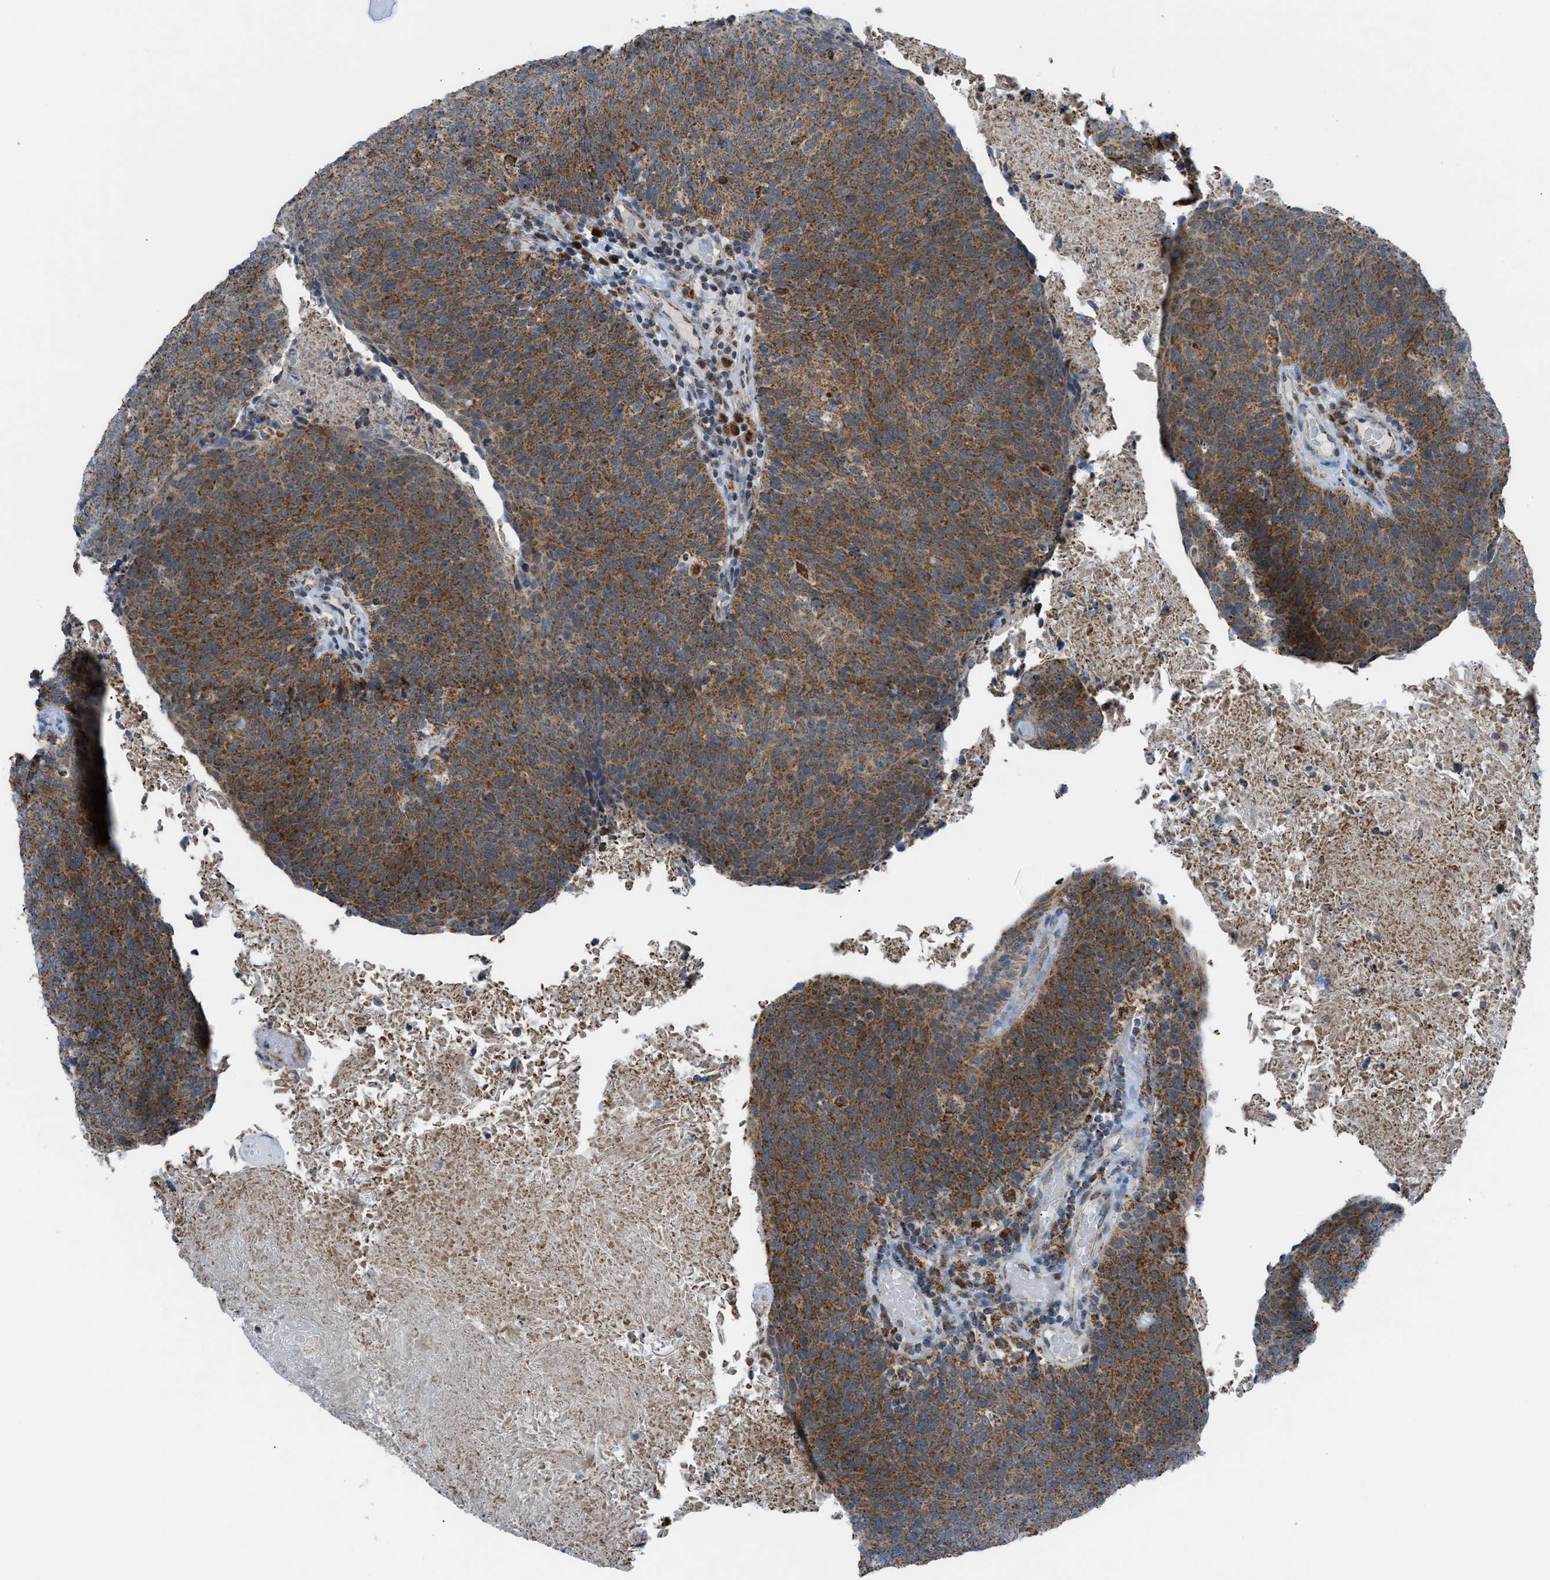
{"staining": {"intensity": "strong", "quantity": ">75%", "location": "cytoplasmic/membranous"}, "tissue": "head and neck cancer", "cell_type": "Tumor cells", "image_type": "cancer", "snomed": [{"axis": "morphology", "description": "Squamous cell carcinoma, NOS"}, {"axis": "morphology", "description": "Squamous cell carcinoma, metastatic, NOS"}, {"axis": "topography", "description": "Lymph node"}, {"axis": "topography", "description": "Head-Neck"}], "caption": "A brown stain highlights strong cytoplasmic/membranous expression of a protein in head and neck cancer (metastatic squamous cell carcinoma) tumor cells.", "gene": "SRM", "patient": {"sex": "male", "age": 62}}